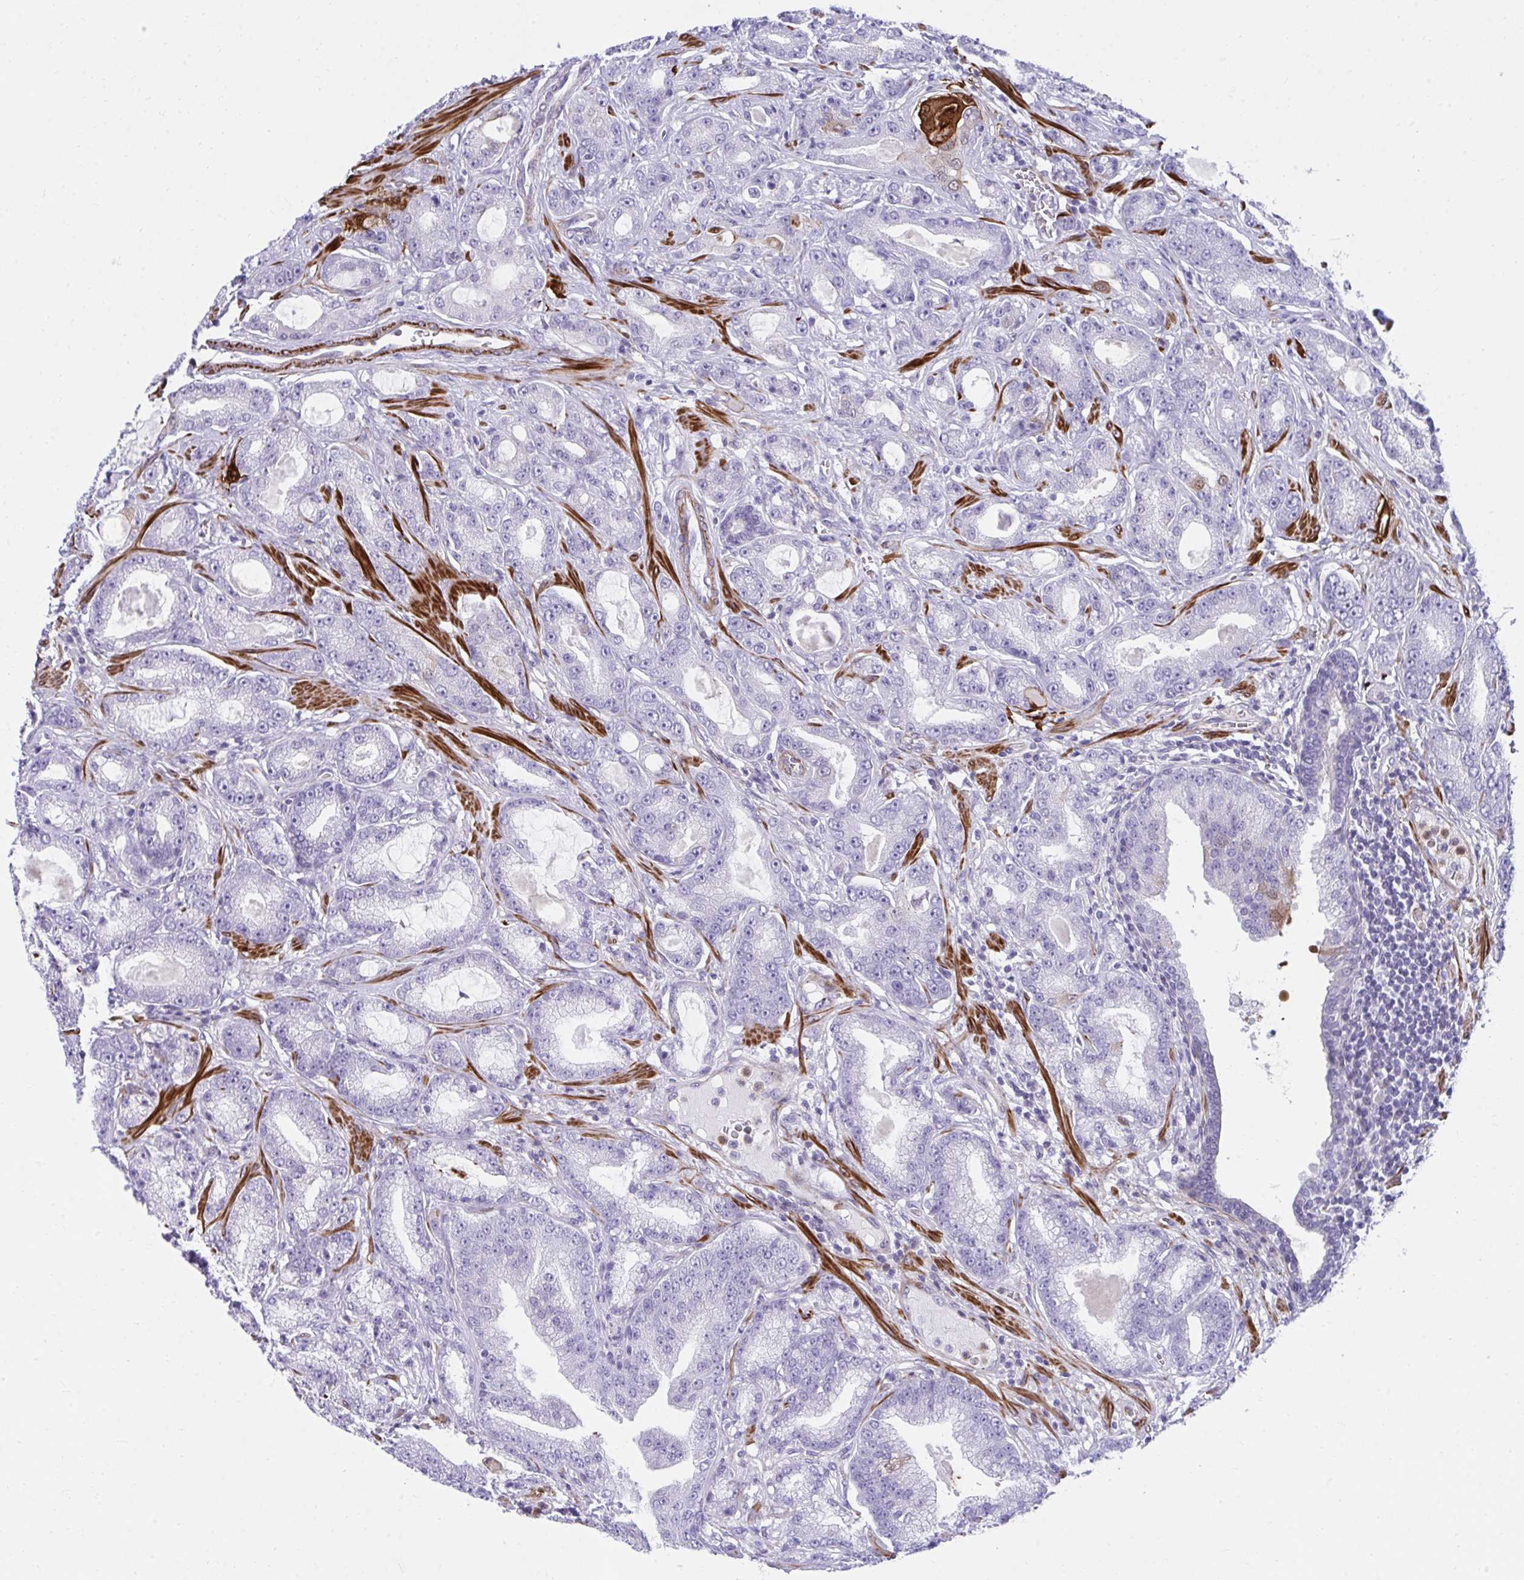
{"staining": {"intensity": "negative", "quantity": "none", "location": "none"}, "tissue": "prostate cancer", "cell_type": "Tumor cells", "image_type": "cancer", "snomed": [{"axis": "morphology", "description": "Adenocarcinoma, High grade"}, {"axis": "topography", "description": "Prostate"}], "caption": "Tumor cells show no significant protein staining in prostate cancer (high-grade adenocarcinoma).", "gene": "CSTB", "patient": {"sex": "male", "age": 65}}